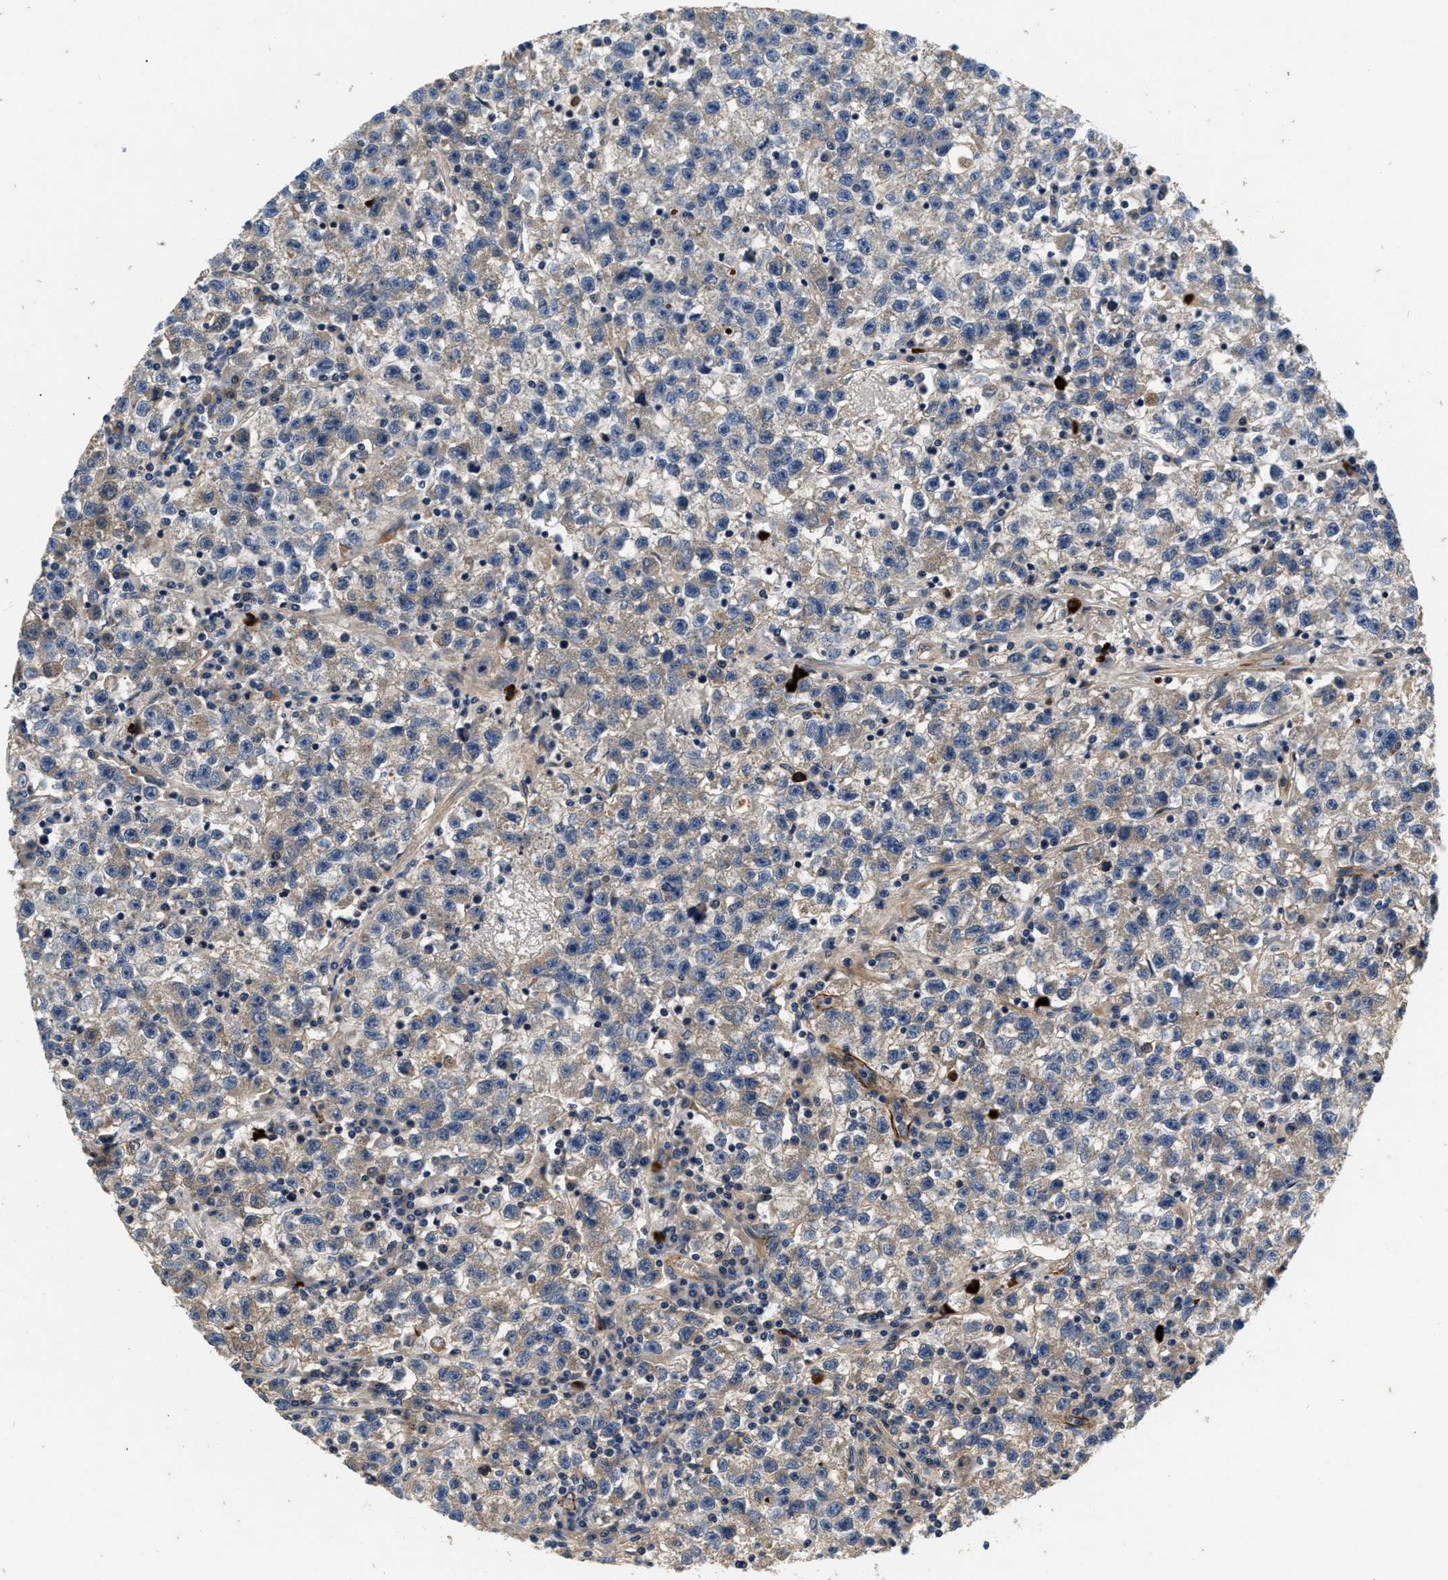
{"staining": {"intensity": "weak", "quantity": ">75%", "location": "cytoplasmic/membranous"}, "tissue": "testis cancer", "cell_type": "Tumor cells", "image_type": "cancer", "snomed": [{"axis": "morphology", "description": "Seminoma, NOS"}, {"axis": "topography", "description": "Testis"}], "caption": "This micrograph demonstrates IHC staining of testis cancer (seminoma), with low weak cytoplasmic/membranous staining in about >75% of tumor cells.", "gene": "NME6", "patient": {"sex": "male", "age": 22}}